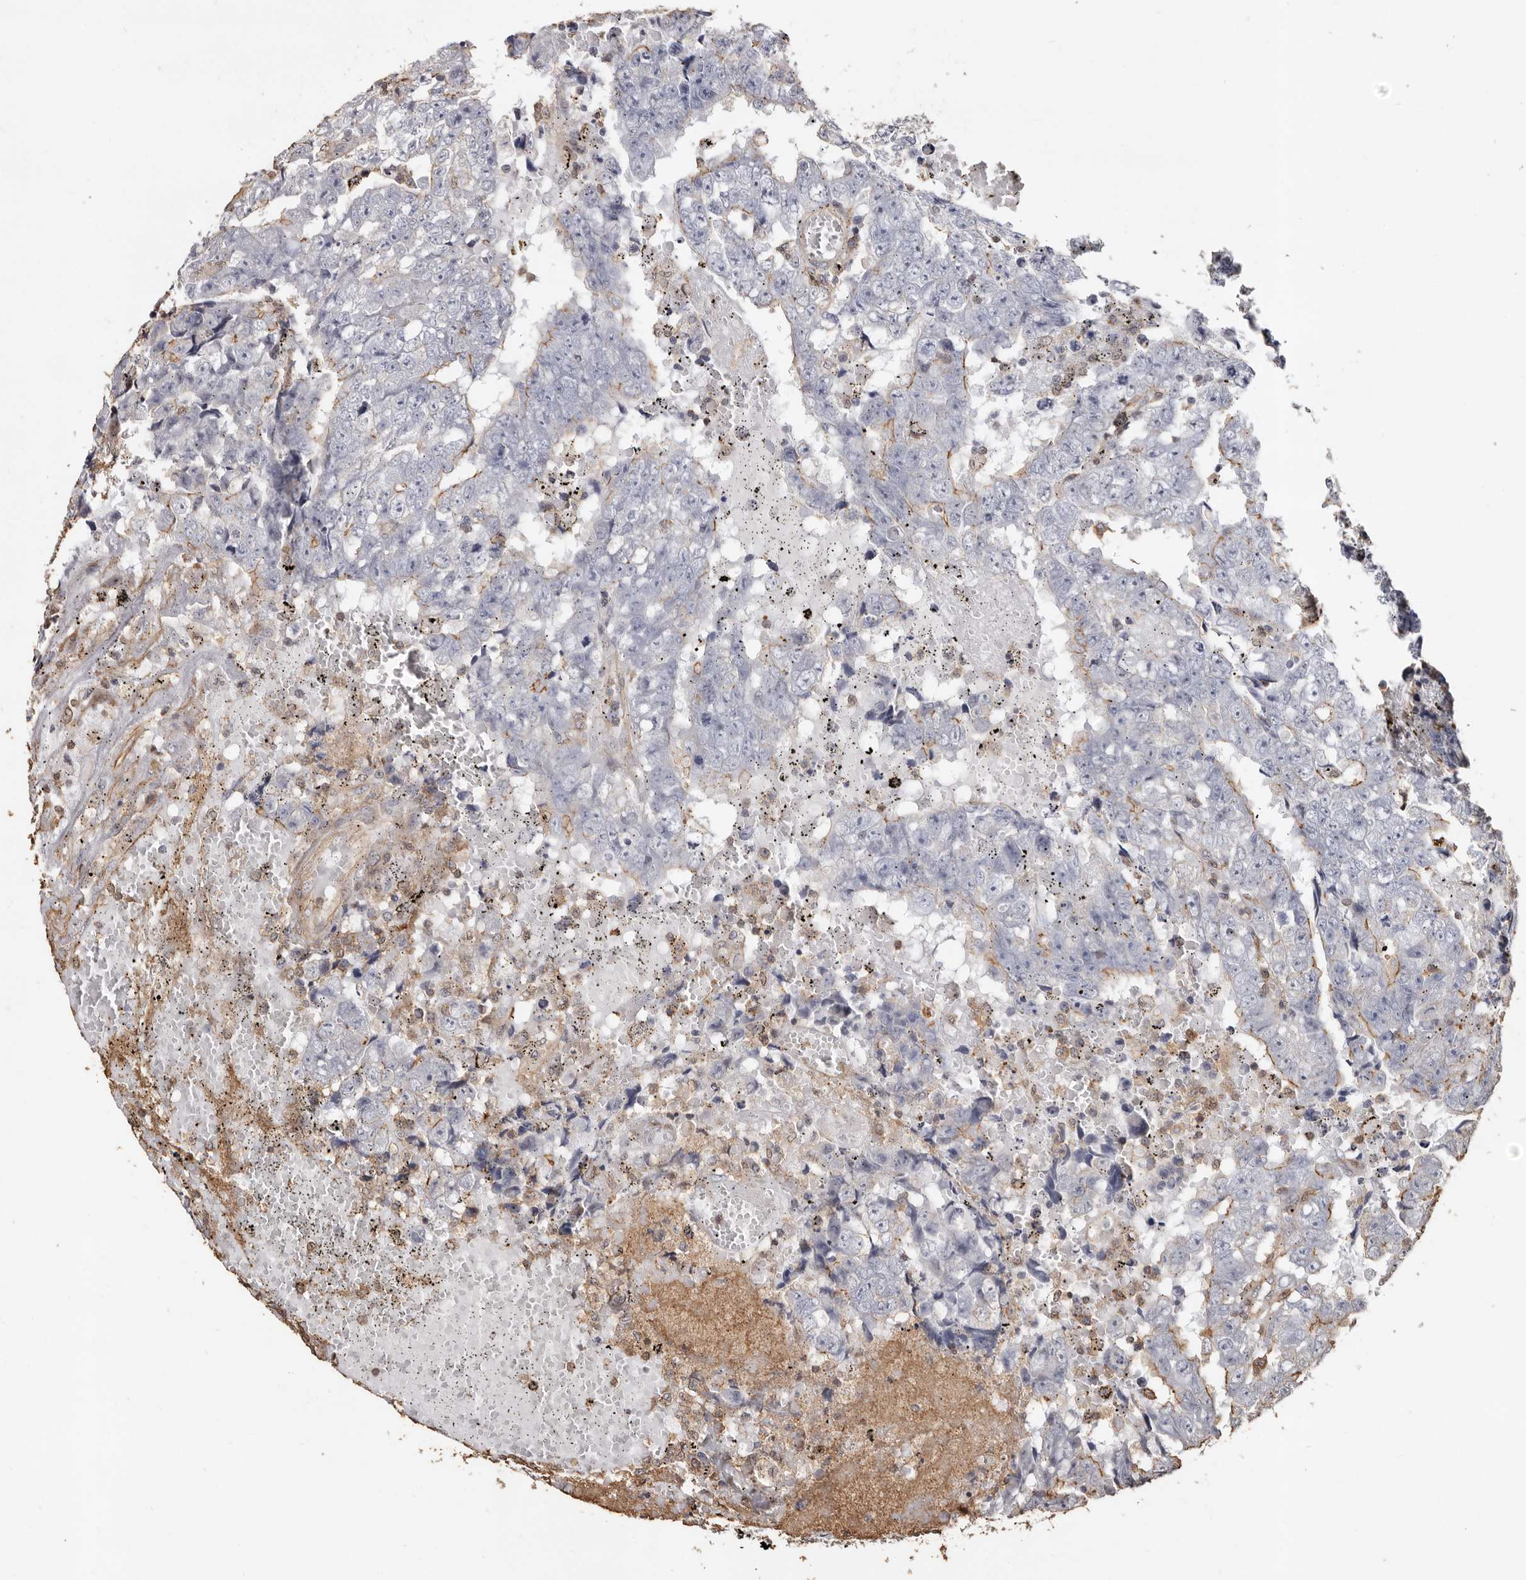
{"staining": {"intensity": "negative", "quantity": "none", "location": "none"}, "tissue": "testis cancer", "cell_type": "Tumor cells", "image_type": "cancer", "snomed": [{"axis": "morphology", "description": "Carcinoma, Embryonal, NOS"}, {"axis": "topography", "description": "Testis"}], "caption": "This is an IHC micrograph of testis cancer. There is no expression in tumor cells.", "gene": "GSK3A", "patient": {"sex": "male", "age": 25}}